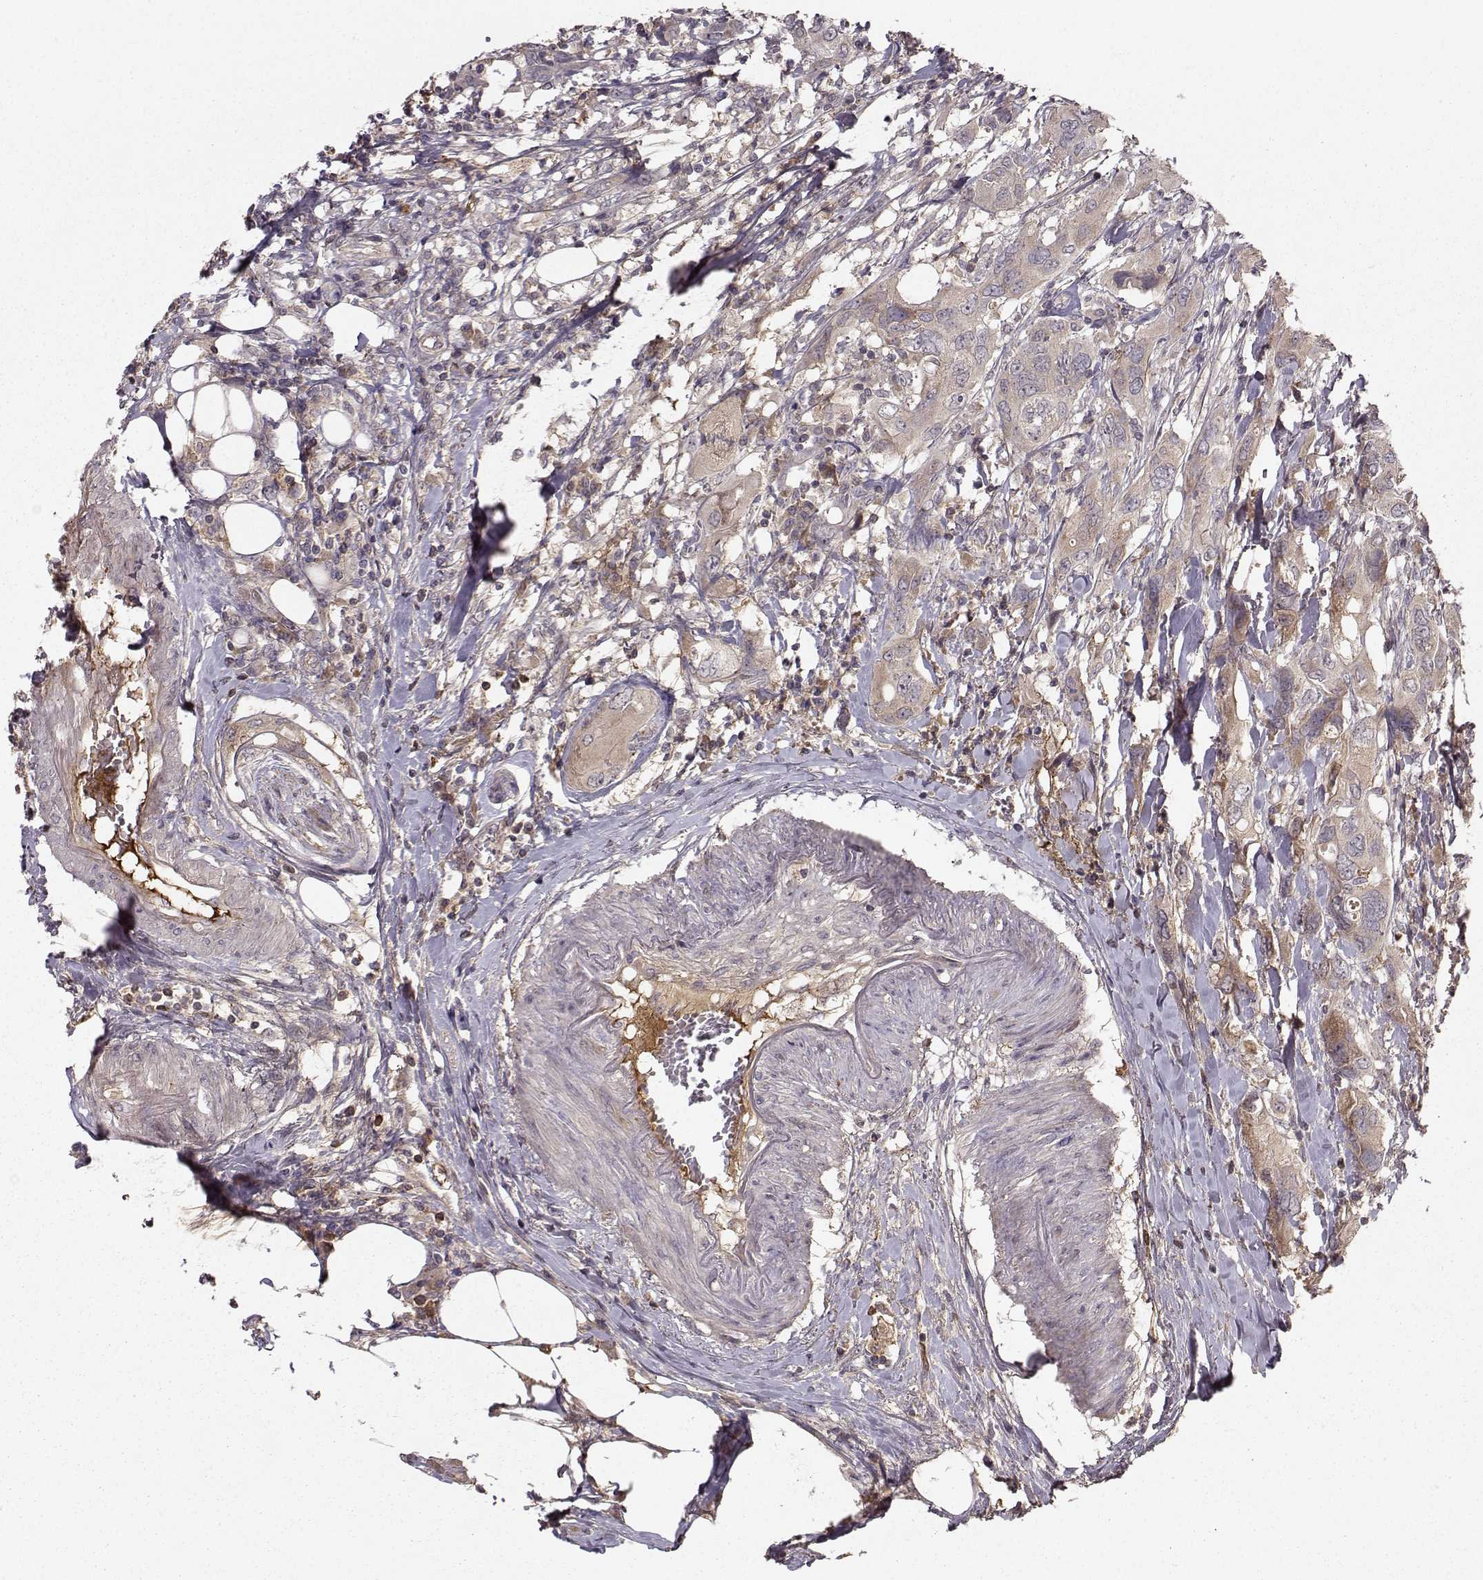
{"staining": {"intensity": "weak", "quantity": "<25%", "location": "cytoplasmic/membranous"}, "tissue": "urothelial cancer", "cell_type": "Tumor cells", "image_type": "cancer", "snomed": [{"axis": "morphology", "description": "Urothelial carcinoma, NOS"}, {"axis": "morphology", "description": "Urothelial carcinoma, High grade"}, {"axis": "topography", "description": "Urinary bladder"}], "caption": "Image shows no protein expression in tumor cells of urothelial cancer tissue.", "gene": "WNT6", "patient": {"sex": "male", "age": 63}}